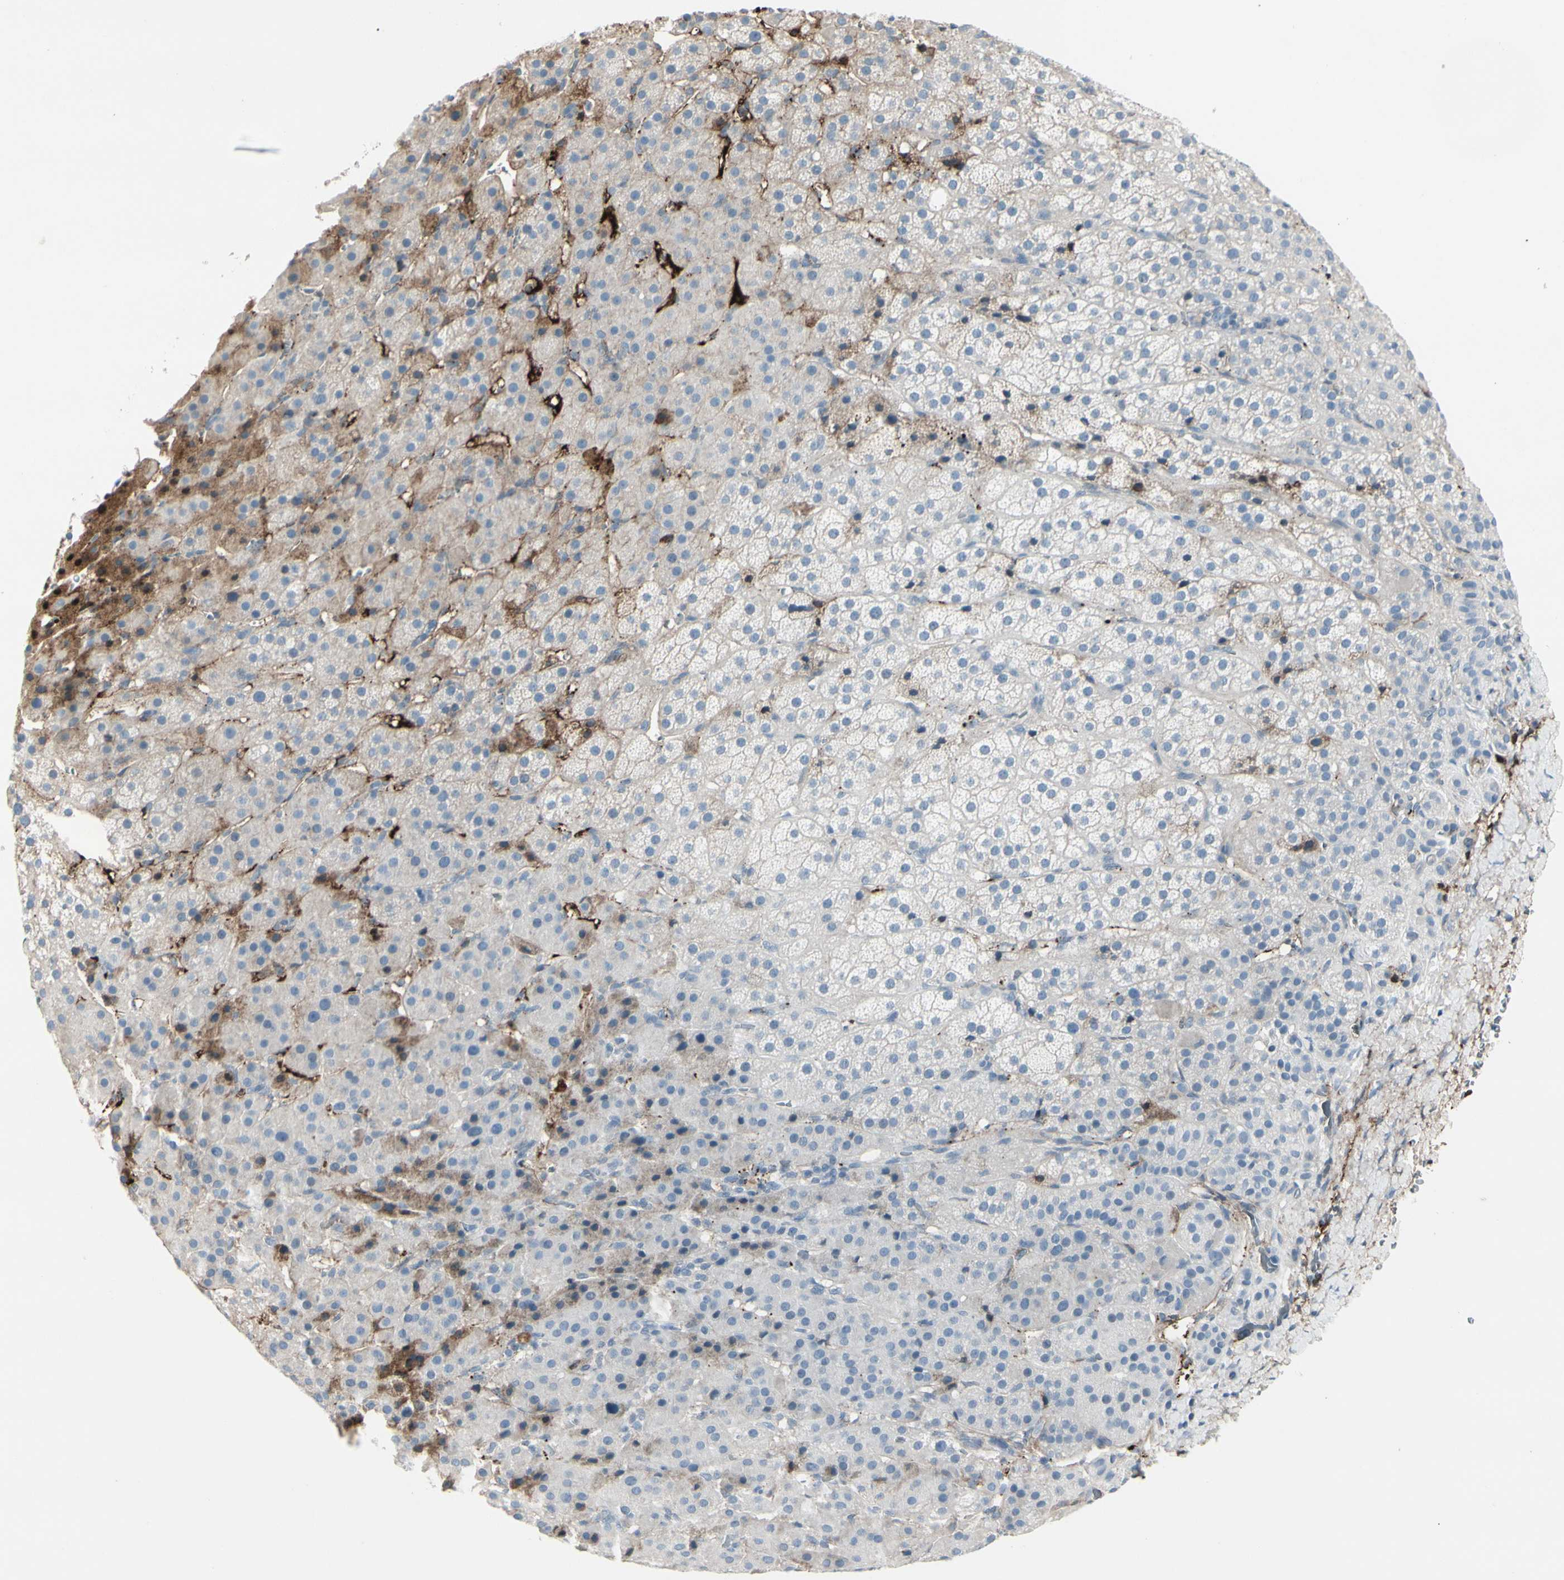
{"staining": {"intensity": "moderate", "quantity": "<25%", "location": "cytoplasmic/membranous"}, "tissue": "adrenal gland", "cell_type": "Glandular cells", "image_type": "normal", "snomed": [{"axis": "morphology", "description": "Normal tissue, NOS"}, {"axis": "topography", "description": "Adrenal gland"}], "caption": "This photomicrograph reveals normal adrenal gland stained with IHC to label a protein in brown. The cytoplasmic/membranous of glandular cells show moderate positivity for the protein. Nuclei are counter-stained blue.", "gene": "IGHG1", "patient": {"sex": "female", "age": 57}}